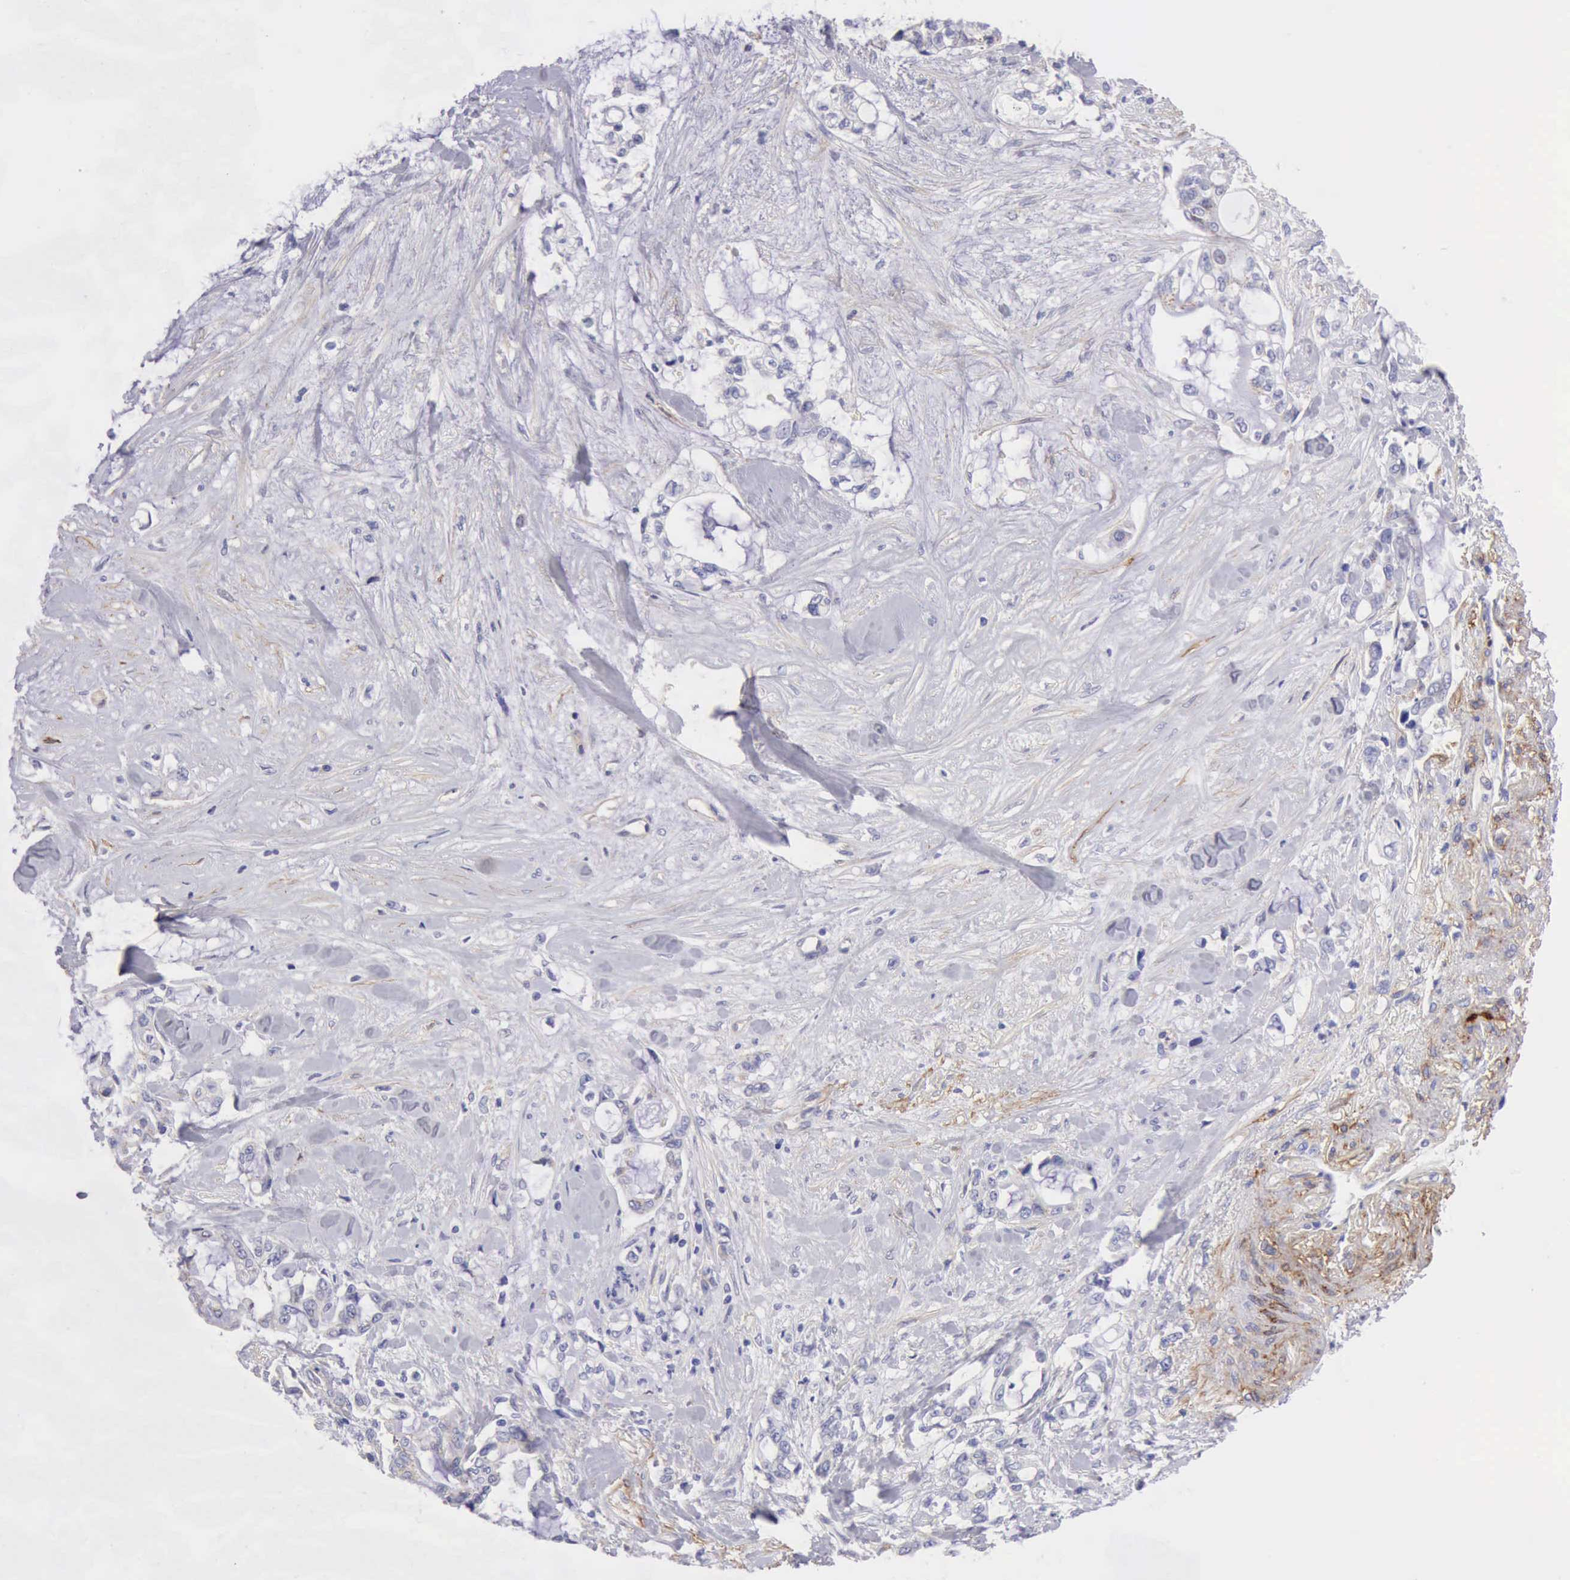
{"staining": {"intensity": "negative", "quantity": "none", "location": "none"}, "tissue": "pancreatic cancer", "cell_type": "Tumor cells", "image_type": "cancer", "snomed": [{"axis": "morphology", "description": "Adenocarcinoma, NOS"}, {"axis": "topography", "description": "Pancreas"}], "caption": "IHC histopathology image of neoplastic tissue: human pancreatic cancer (adenocarcinoma) stained with DAB demonstrates no significant protein staining in tumor cells.", "gene": "AOC3", "patient": {"sex": "female", "age": 70}}